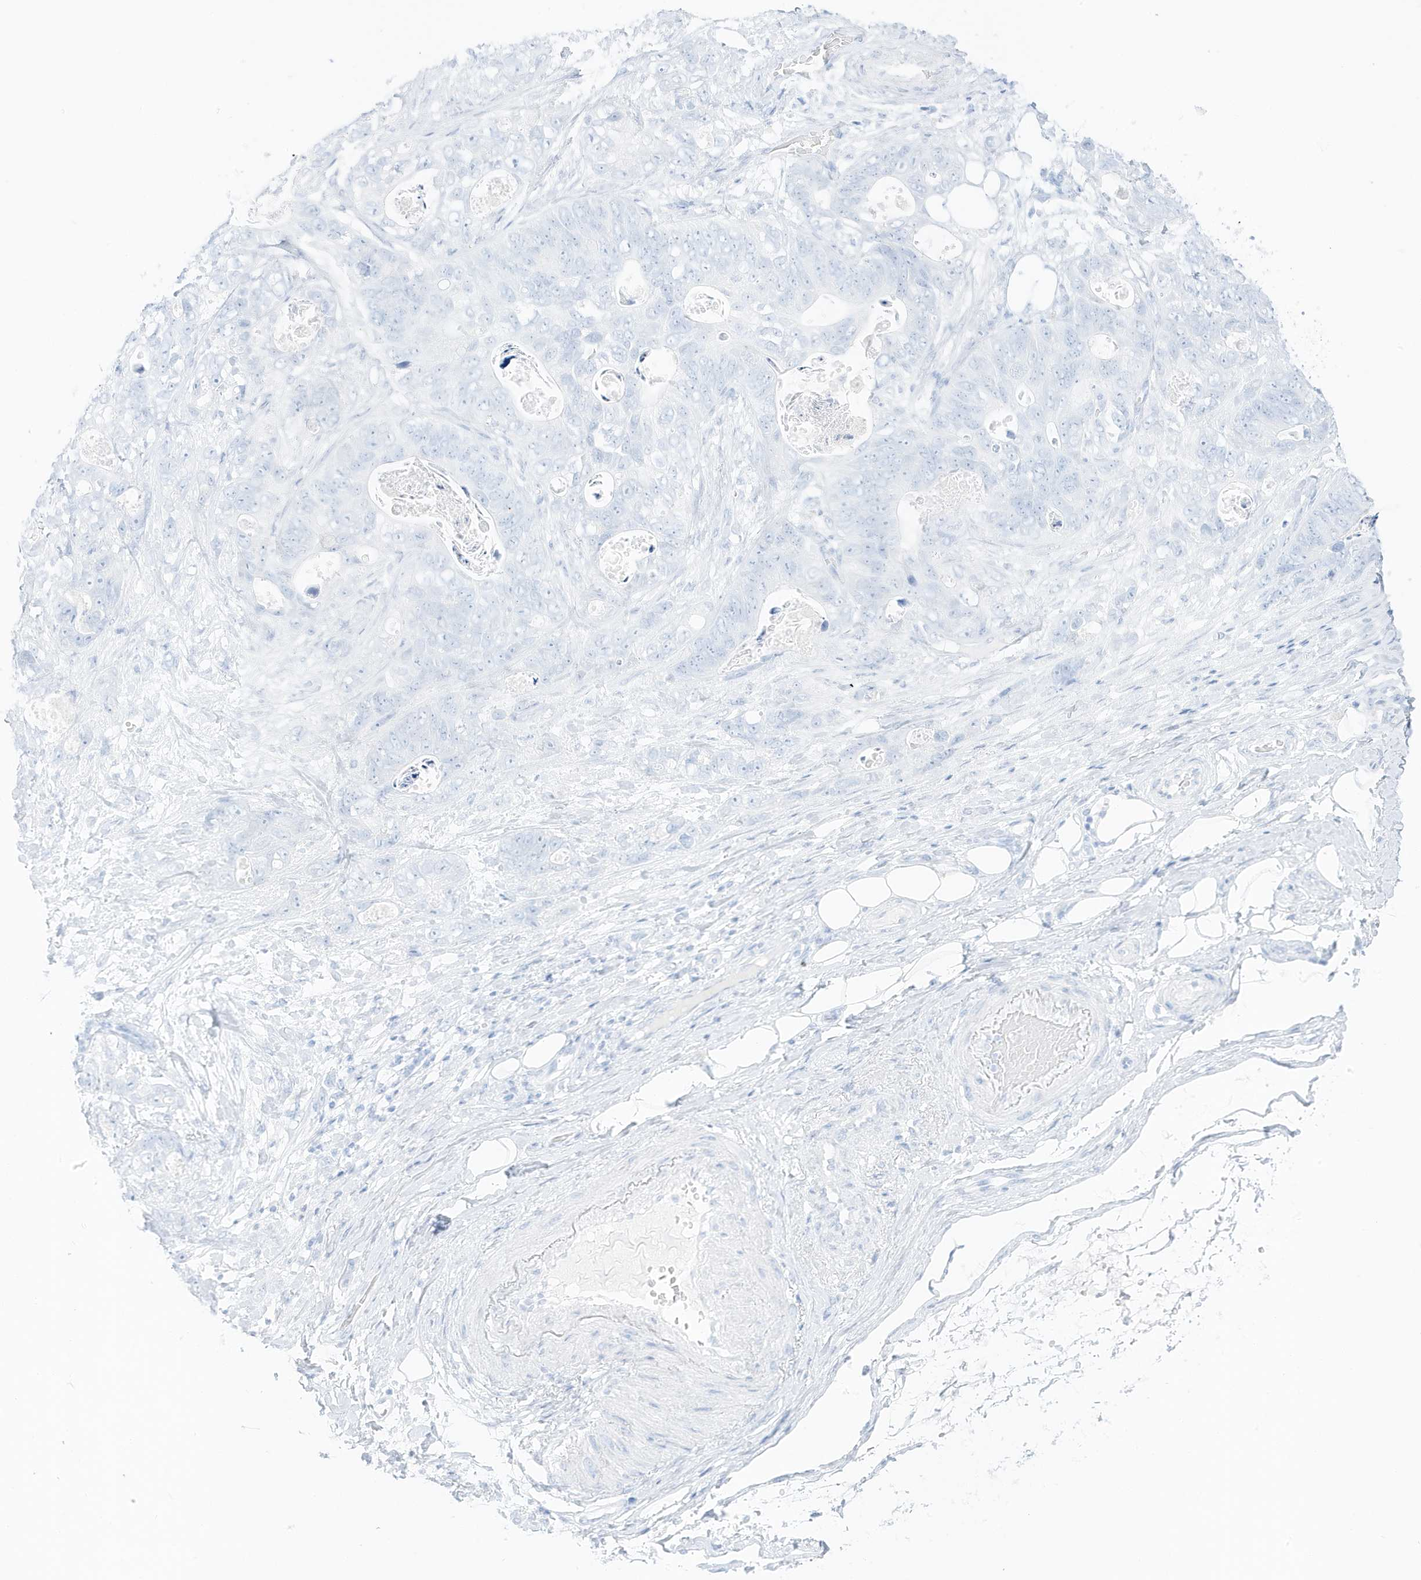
{"staining": {"intensity": "negative", "quantity": "none", "location": "none"}, "tissue": "stomach cancer", "cell_type": "Tumor cells", "image_type": "cancer", "snomed": [{"axis": "morphology", "description": "Normal tissue, NOS"}, {"axis": "morphology", "description": "Adenocarcinoma, NOS"}, {"axis": "topography", "description": "Stomach"}], "caption": "Immunohistochemistry of human stomach cancer reveals no staining in tumor cells.", "gene": "SLC22A13", "patient": {"sex": "female", "age": 89}}